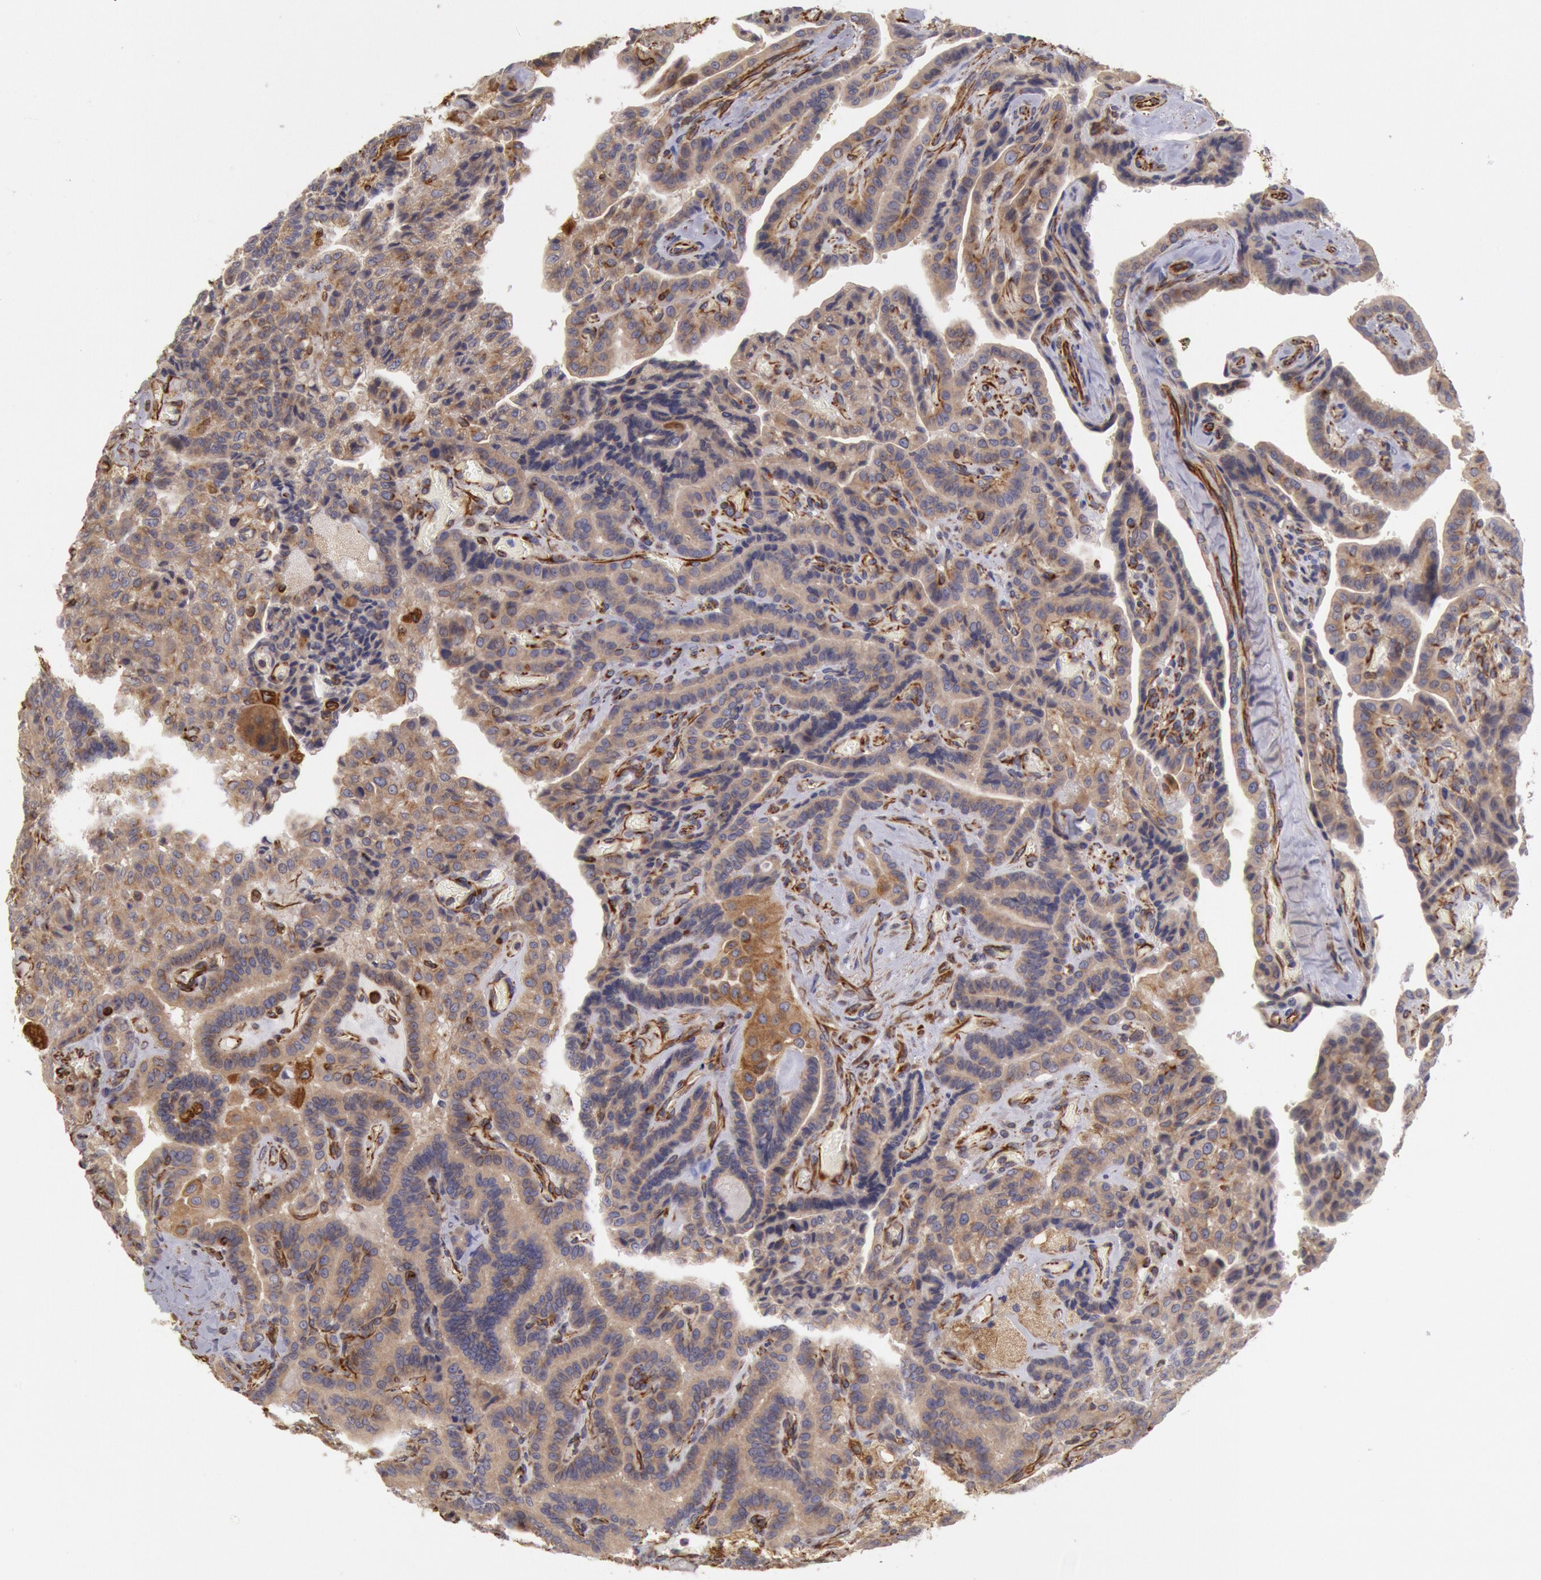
{"staining": {"intensity": "weak", "quantity": ">75%", "location": "cytoplasmic/membranous"}, "tissue": "thyroid cancer", "cell_type": "Tumor cells", "image_type": "cancer", "snomed": [{"axis": "morphology", "description": "Papillary adenocarcinoma, NOS"}, {"axis": "topography", "description": "Thyroid gland"}], "caption": "IHC micrograph of human thyroid cancer stained for a protein (brown), which shows low levels of weak cytoplasmic/membranous staining in about >75% of tumor cells.", "gene": "RNF139", "patient": {"sex": "male", "age": 87}}